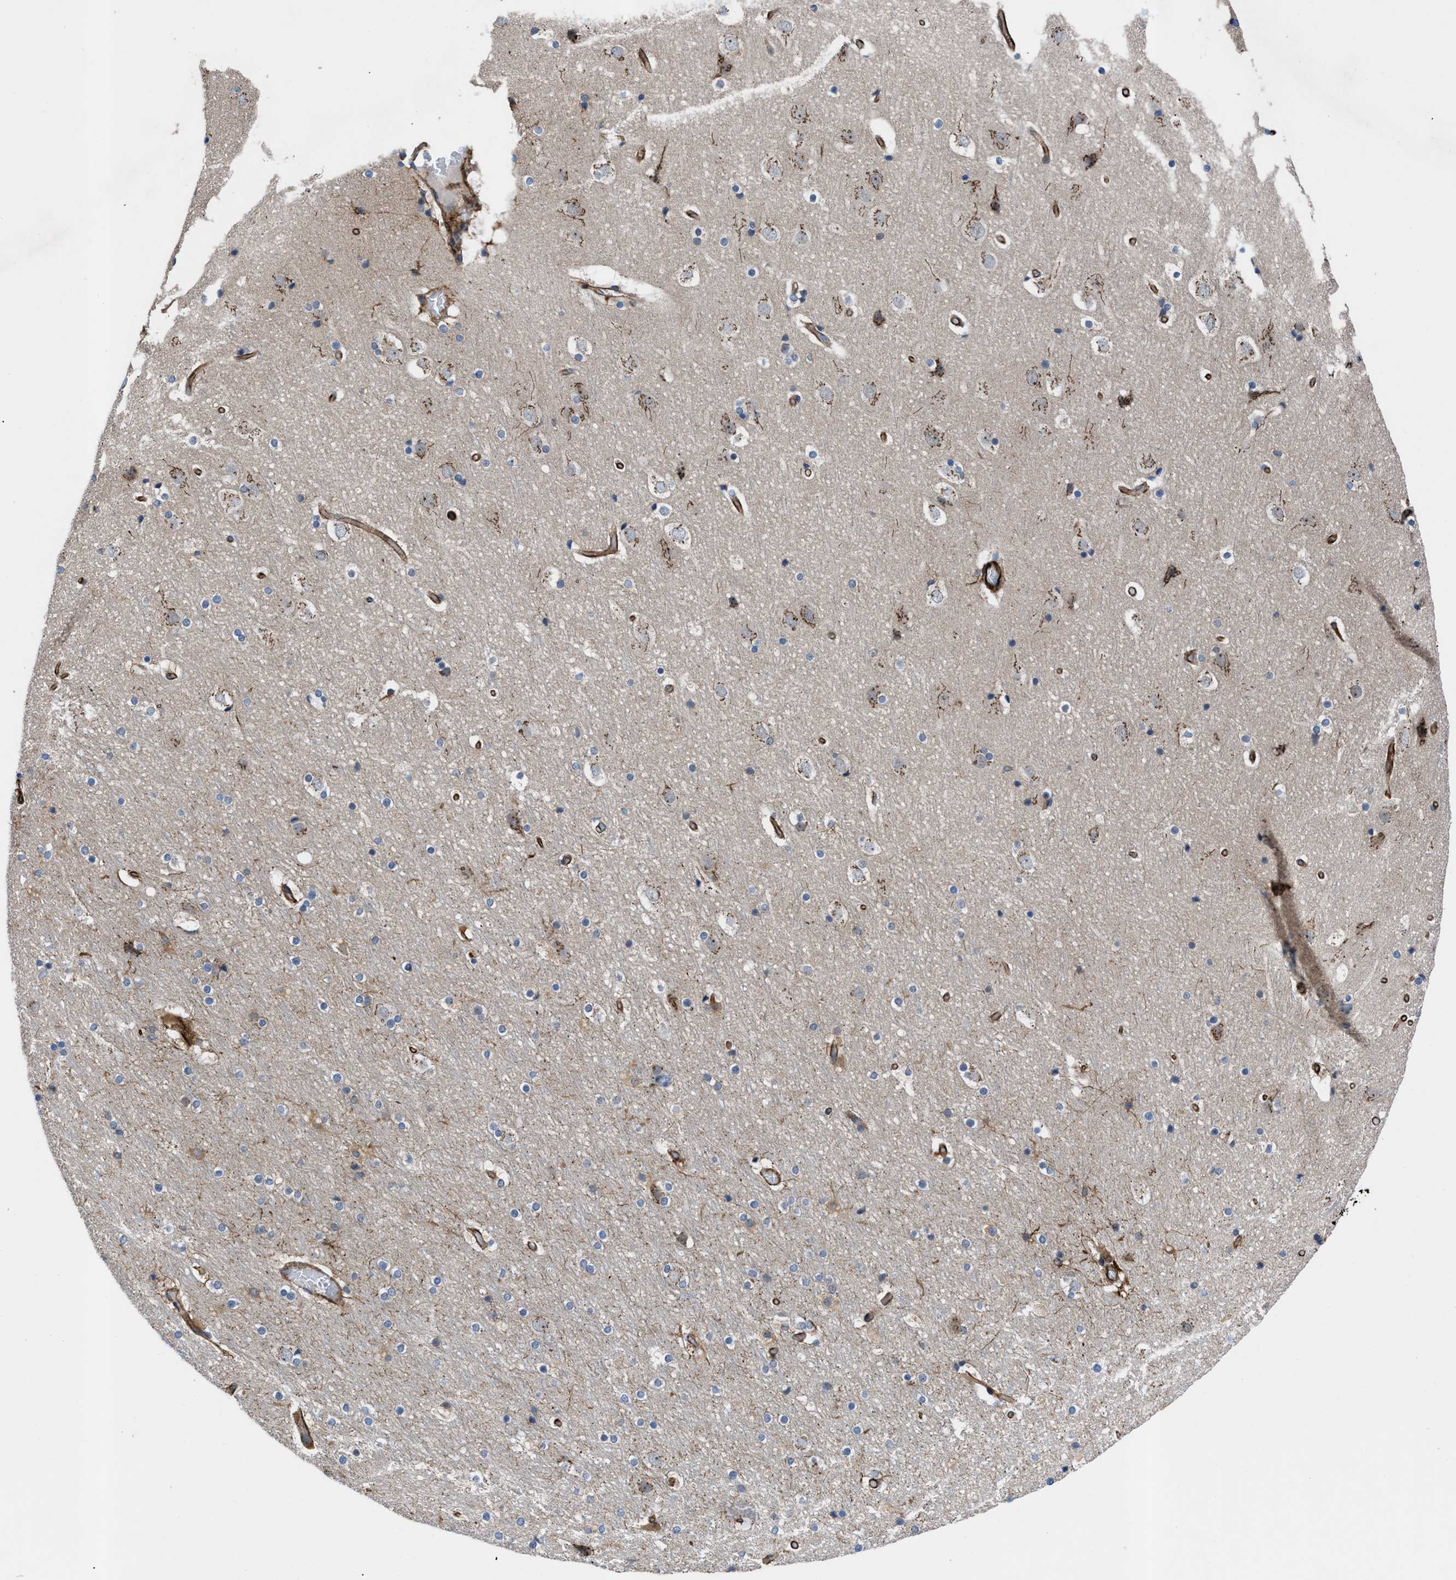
{"staining": {"intensity": "strong", "quantity": "25%-75%", "location": "cytoplasmic/membranous"}, "tissue": "cerebral cortex", "cell_type": "Endothelial cells", "image_type": "normal", "snomed": [{"axis": "morphology", "description": "Normal tissue, NOS"}, {"axis": "topography", "description": "Cerebral cortex"}], "caption": "High-power microscopy captured an IHC micrograph of normal cerebral cortex, revealing strong cytoplasmic/membranous staining in approximately 25%-75% of endothelial cells. (DAB (3,3'-diaminobenzidine) IHC with brightfield microscopy, high magnification).", "gene": "PTPRE", "patient": {"sex": "male", "age": 57}}